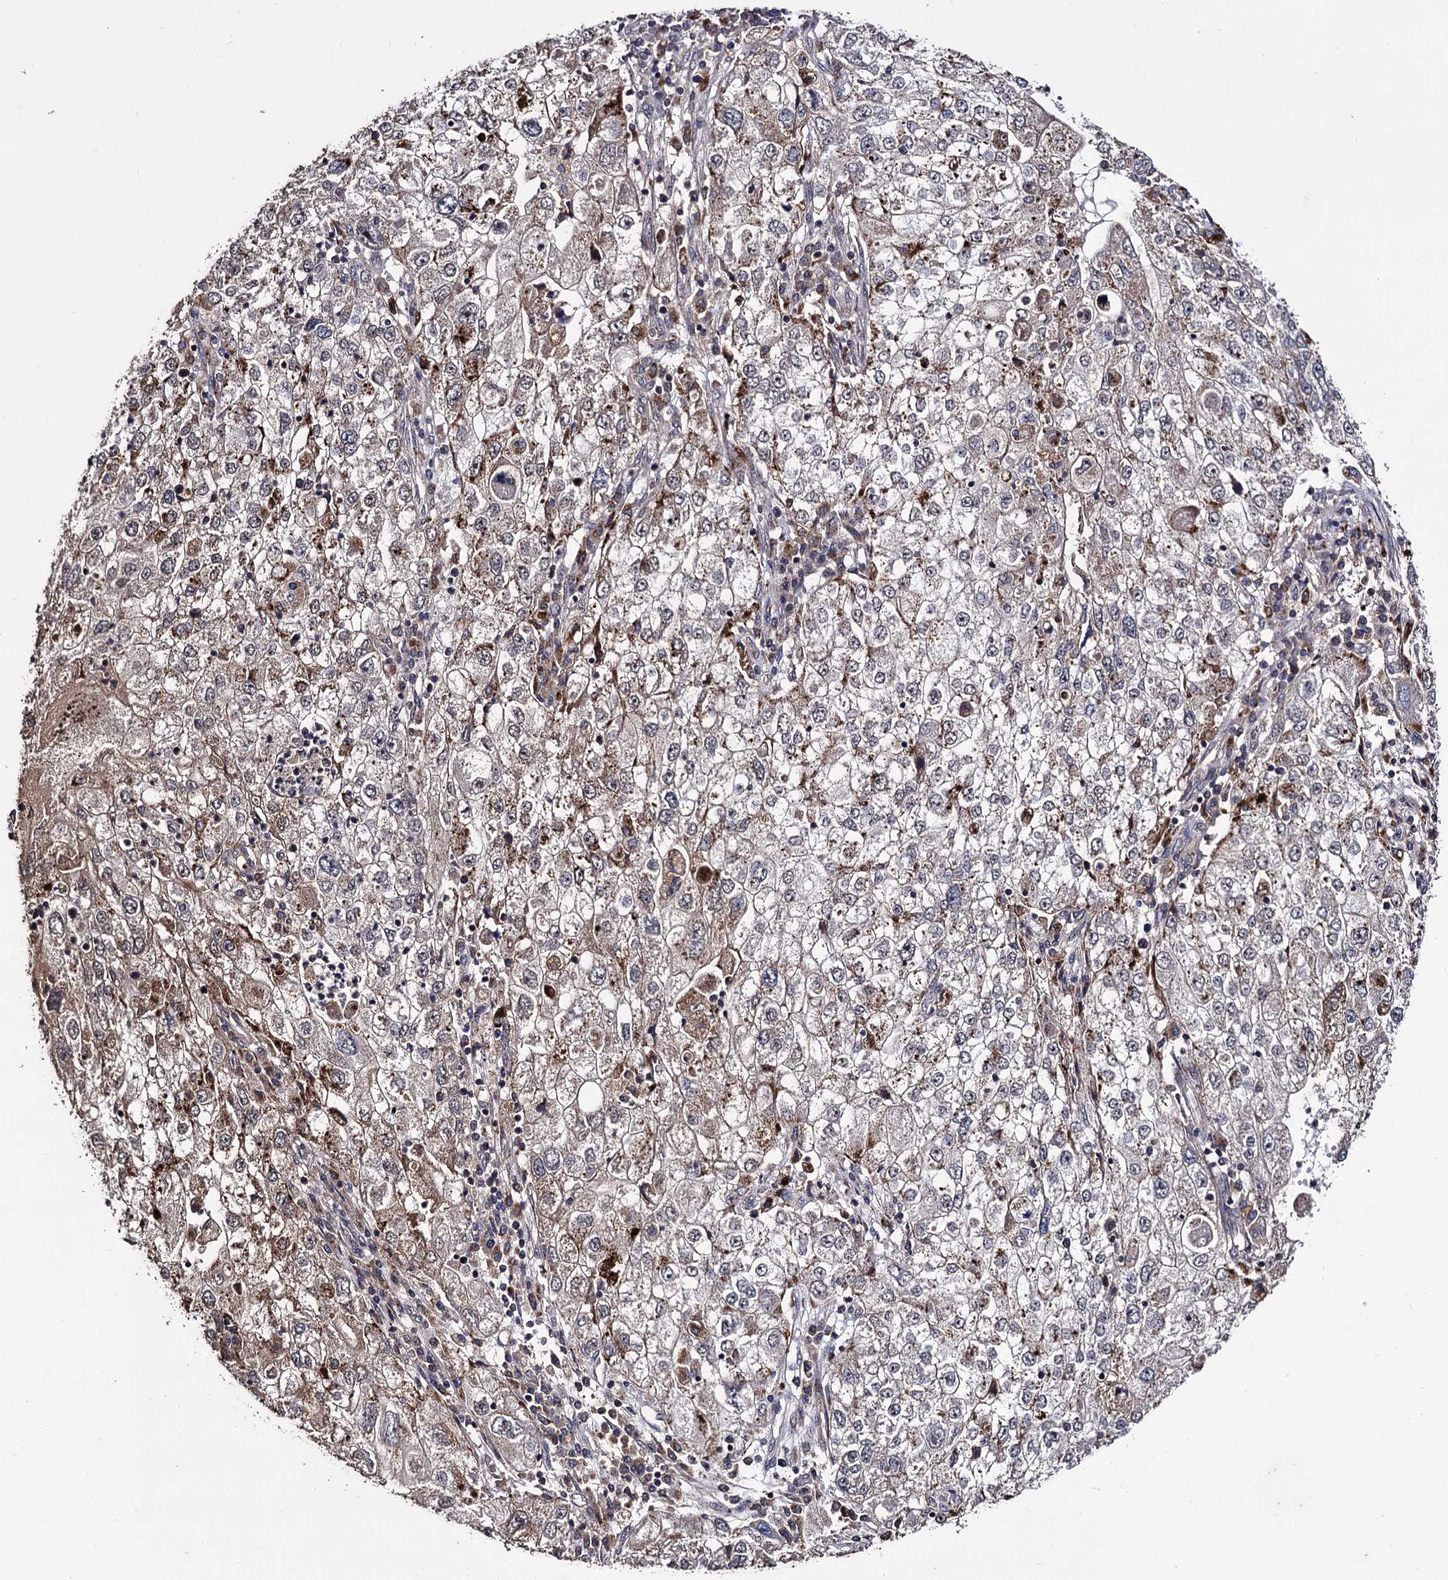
{"staining": {"intensity": "weak", "quantity": "25%-75%", "location": "cytoplasmic/membranous"}, "tissue": "endometrial cancer", "cell_type": "Tumor cells", "image_type": "cancer", "snomed": [{"axis": "morphology", "description": "Adenocarcinoma, NOS"}, {"axis": "topography", "description": "Endometrium"}], "caption": "IHC (DAB (3,3'-diaminobenzidine)) staining of endometrial cancer (adenocarcinoma) exhibits weak cytoplasmic/membranous protein staining in about 25%-75% of tumor cells.", "gene": "MICAL2", "patient": {"sex": "female", "age": 49}}